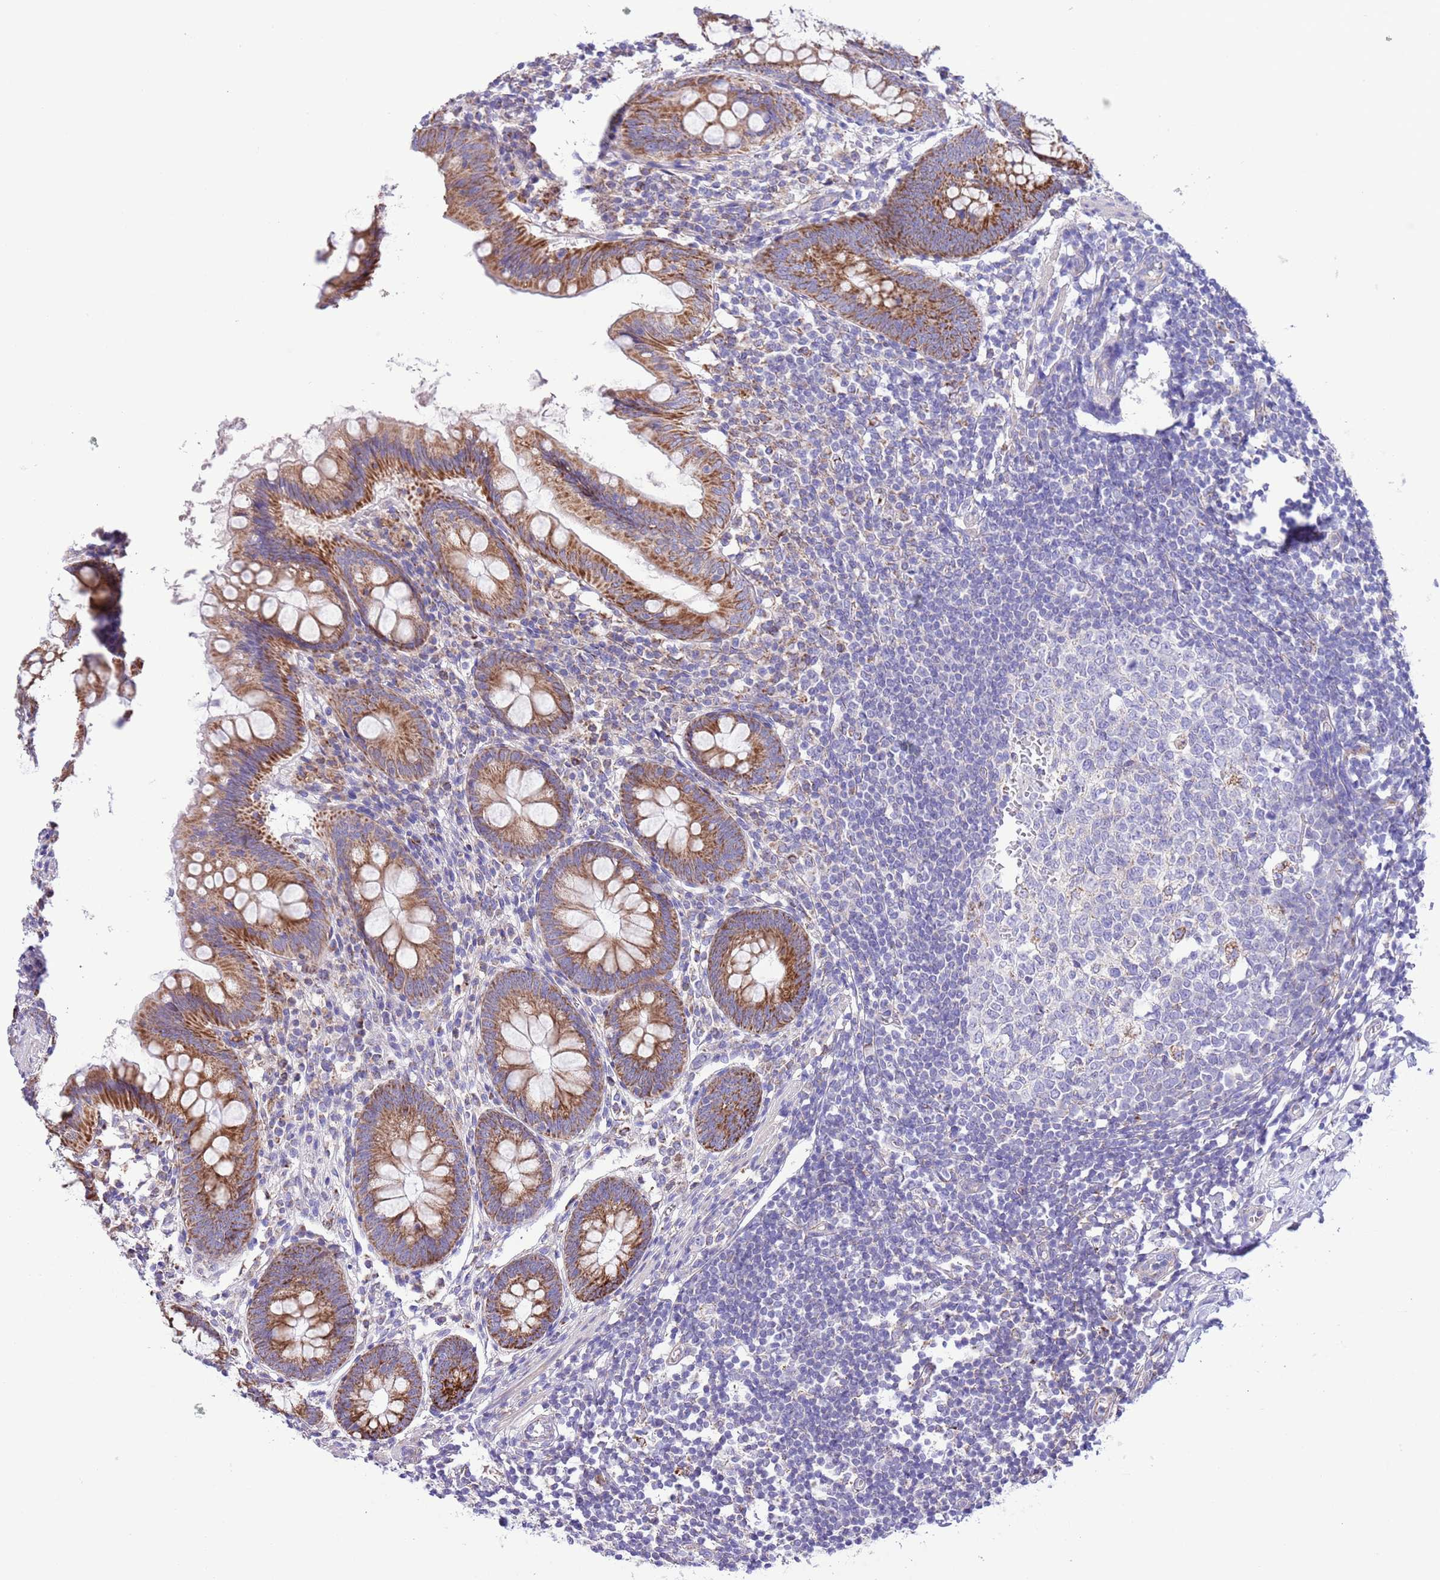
{"staining": {"intensity": "strong", "quantity": ">75%", "location": "cytoplasmic/membranous"}, "tissue": "appendix", "cell_type": "Glandular cells", "image_type": "normal", "snomed": [{"axis": "morphology", "description": "Normal tissue, NOS"}, {"axis": "topography", "description": "Appendix"}], "caption": "Human appendix stained for a protein (brown) exhibits strong cytoplasmic/membranous positive expression in about >75% of glandular cells.", "gene": "SS18L2", "patient": {"sex": "female", "age": 51}}